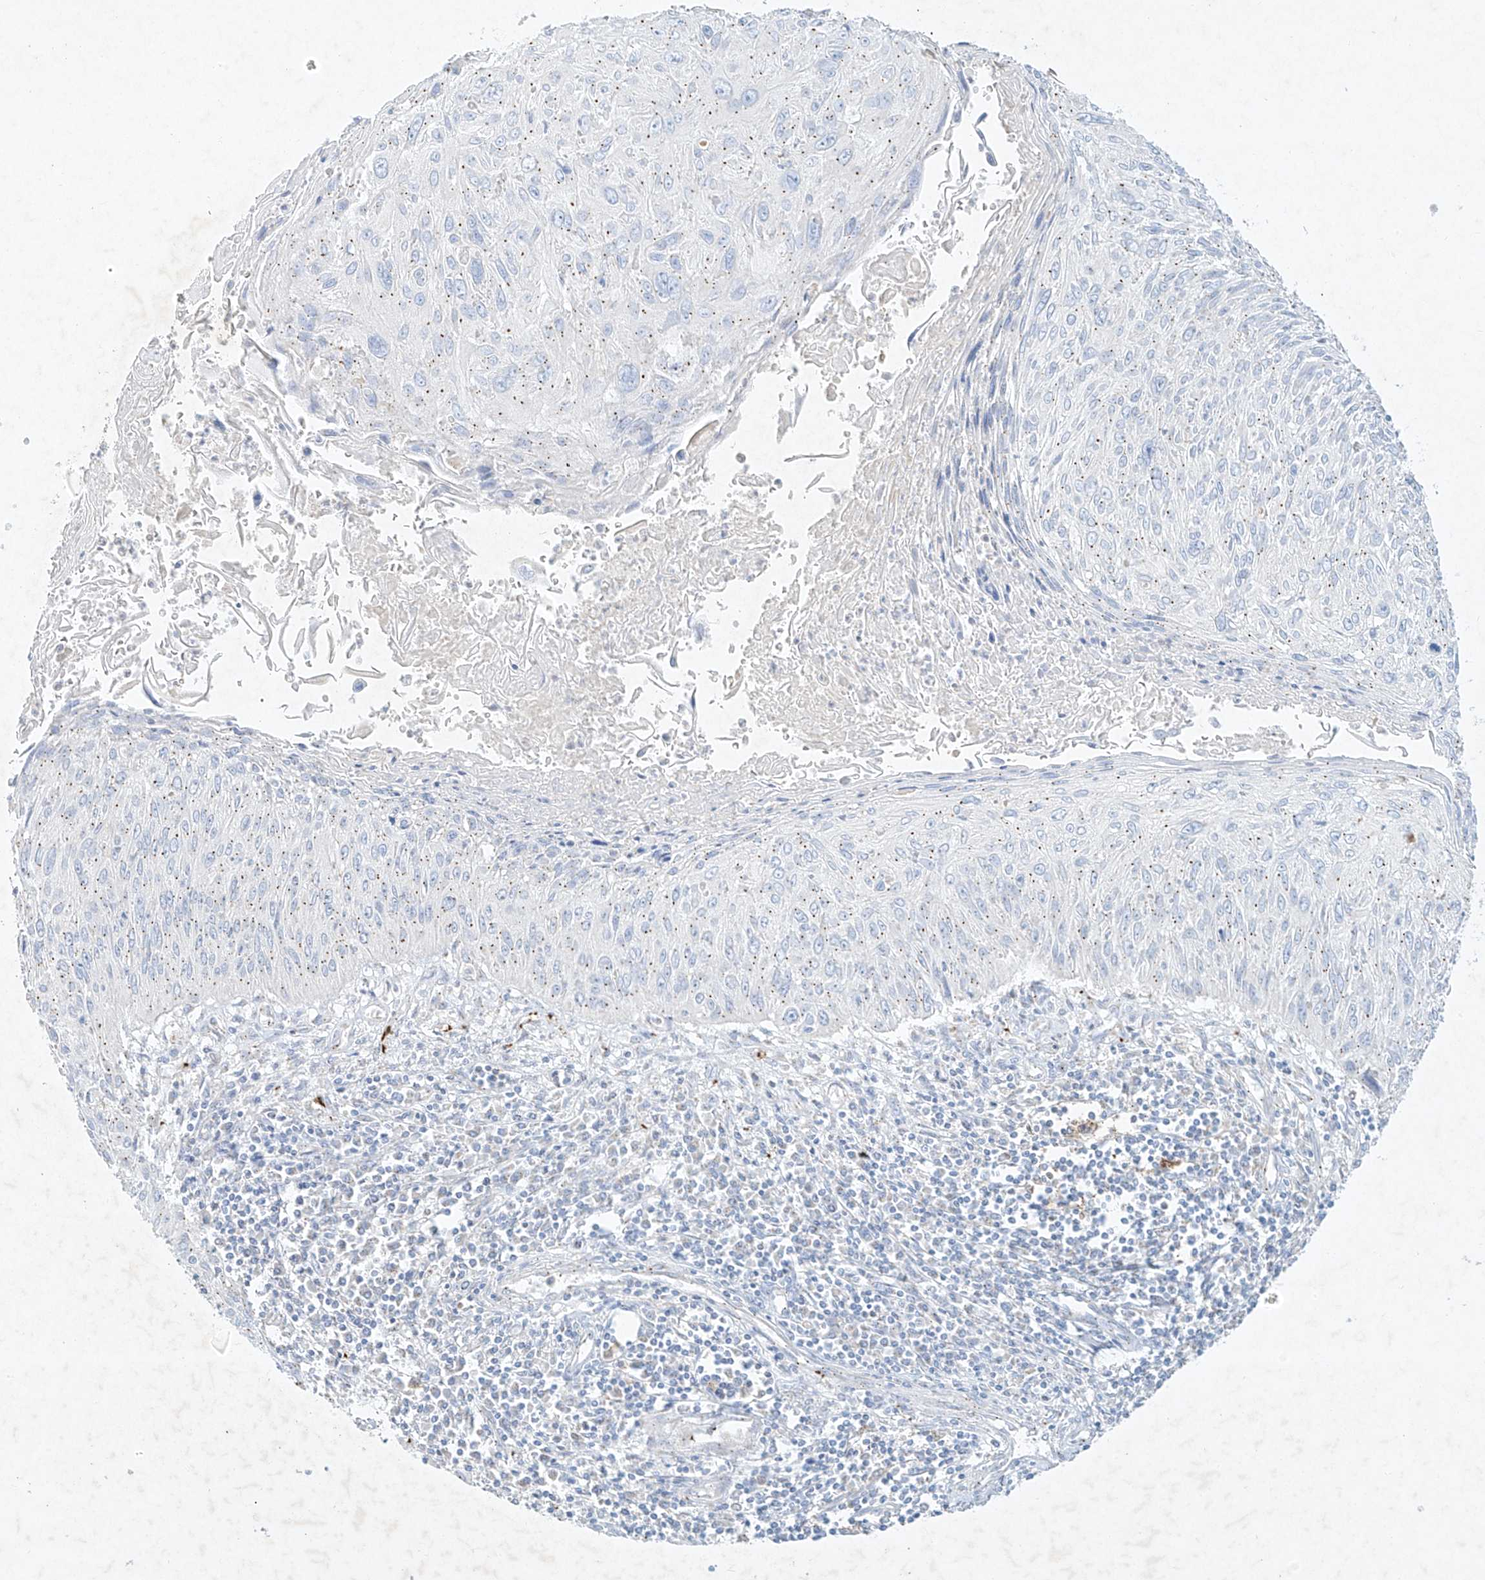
{"staining": {"intensity": "negative", "quantity": "none", "location": "none"}, "tissue": "cervical cancer", "cell_type": "Tumor cells", "image_type": "cancer", "snomed": [{"axis": "morphology", "description": "Squamous cell carcinoma, NOS"}, {"axis": "topography", "description": "Cervix"}], "caption": "A histopathology image of human cervical cancer (squamous cell carcinoma) is negative for staining in tumor cells. (IHC, brightfield microscopy, high magnification).", "gene": "PLEK", "patient": {"sex": "female", "age": 51}}